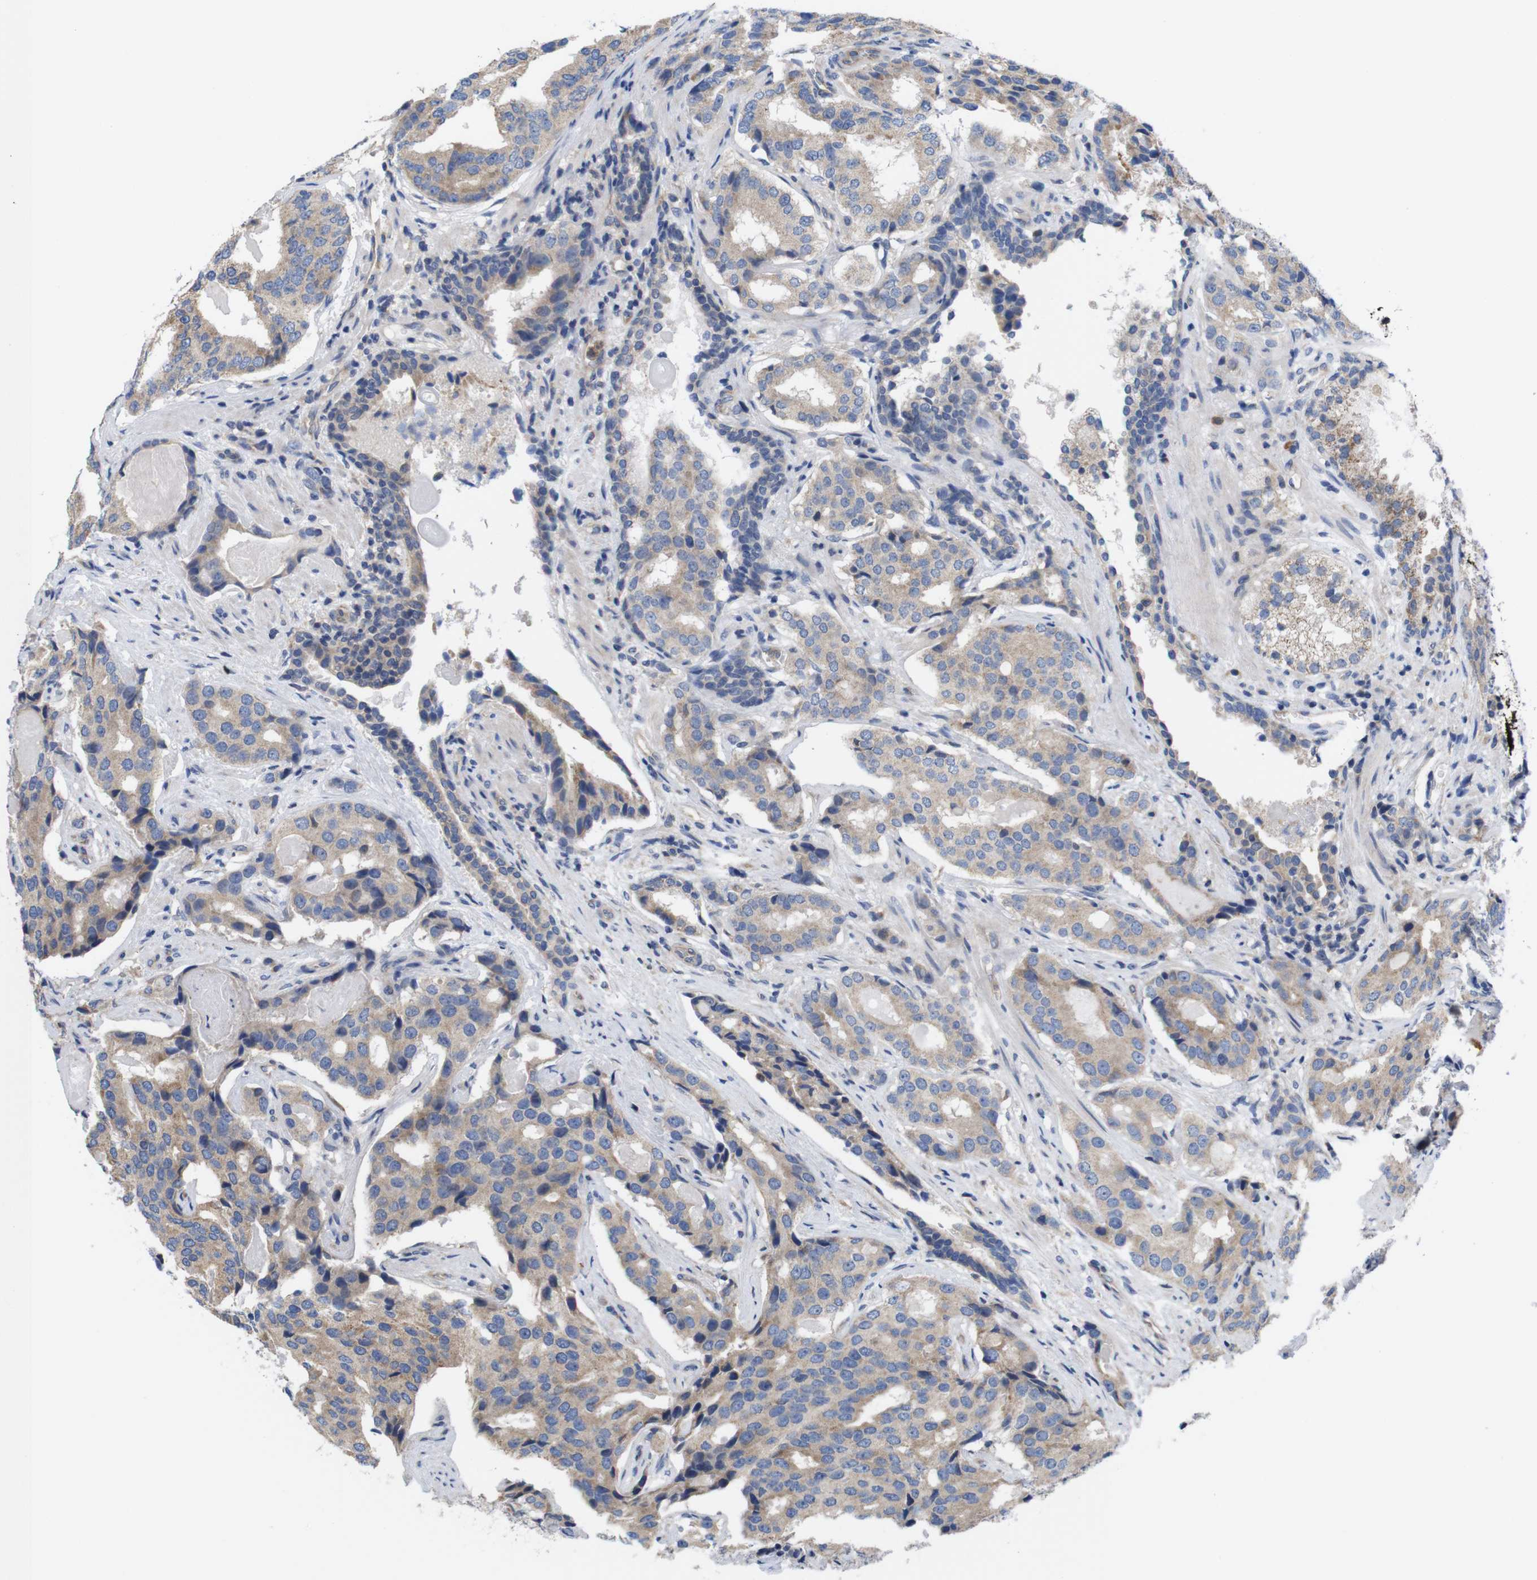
{"staining": {"intensity": "weak", "quantity": ">75%", "location": "cytoplasmic/membranous"}, "tissue": "prostate cancer", "cell_type": "Tumor cells", "image_type": "cancer", "snomed": [{"axis": "morphology", "description": "Adenocarcinoma, High grade"}, {"axis": "topography", "description": "Prostate"}], "caption": "Prostate adenocarcinoma (high-grade) stained for a protein (brown) demonstrates weak cytoplasmic/membranous positive positivity in about >75% of tumor cells.", "gene": "USH1C", "patient": {"sex": "male", "age": 58}}